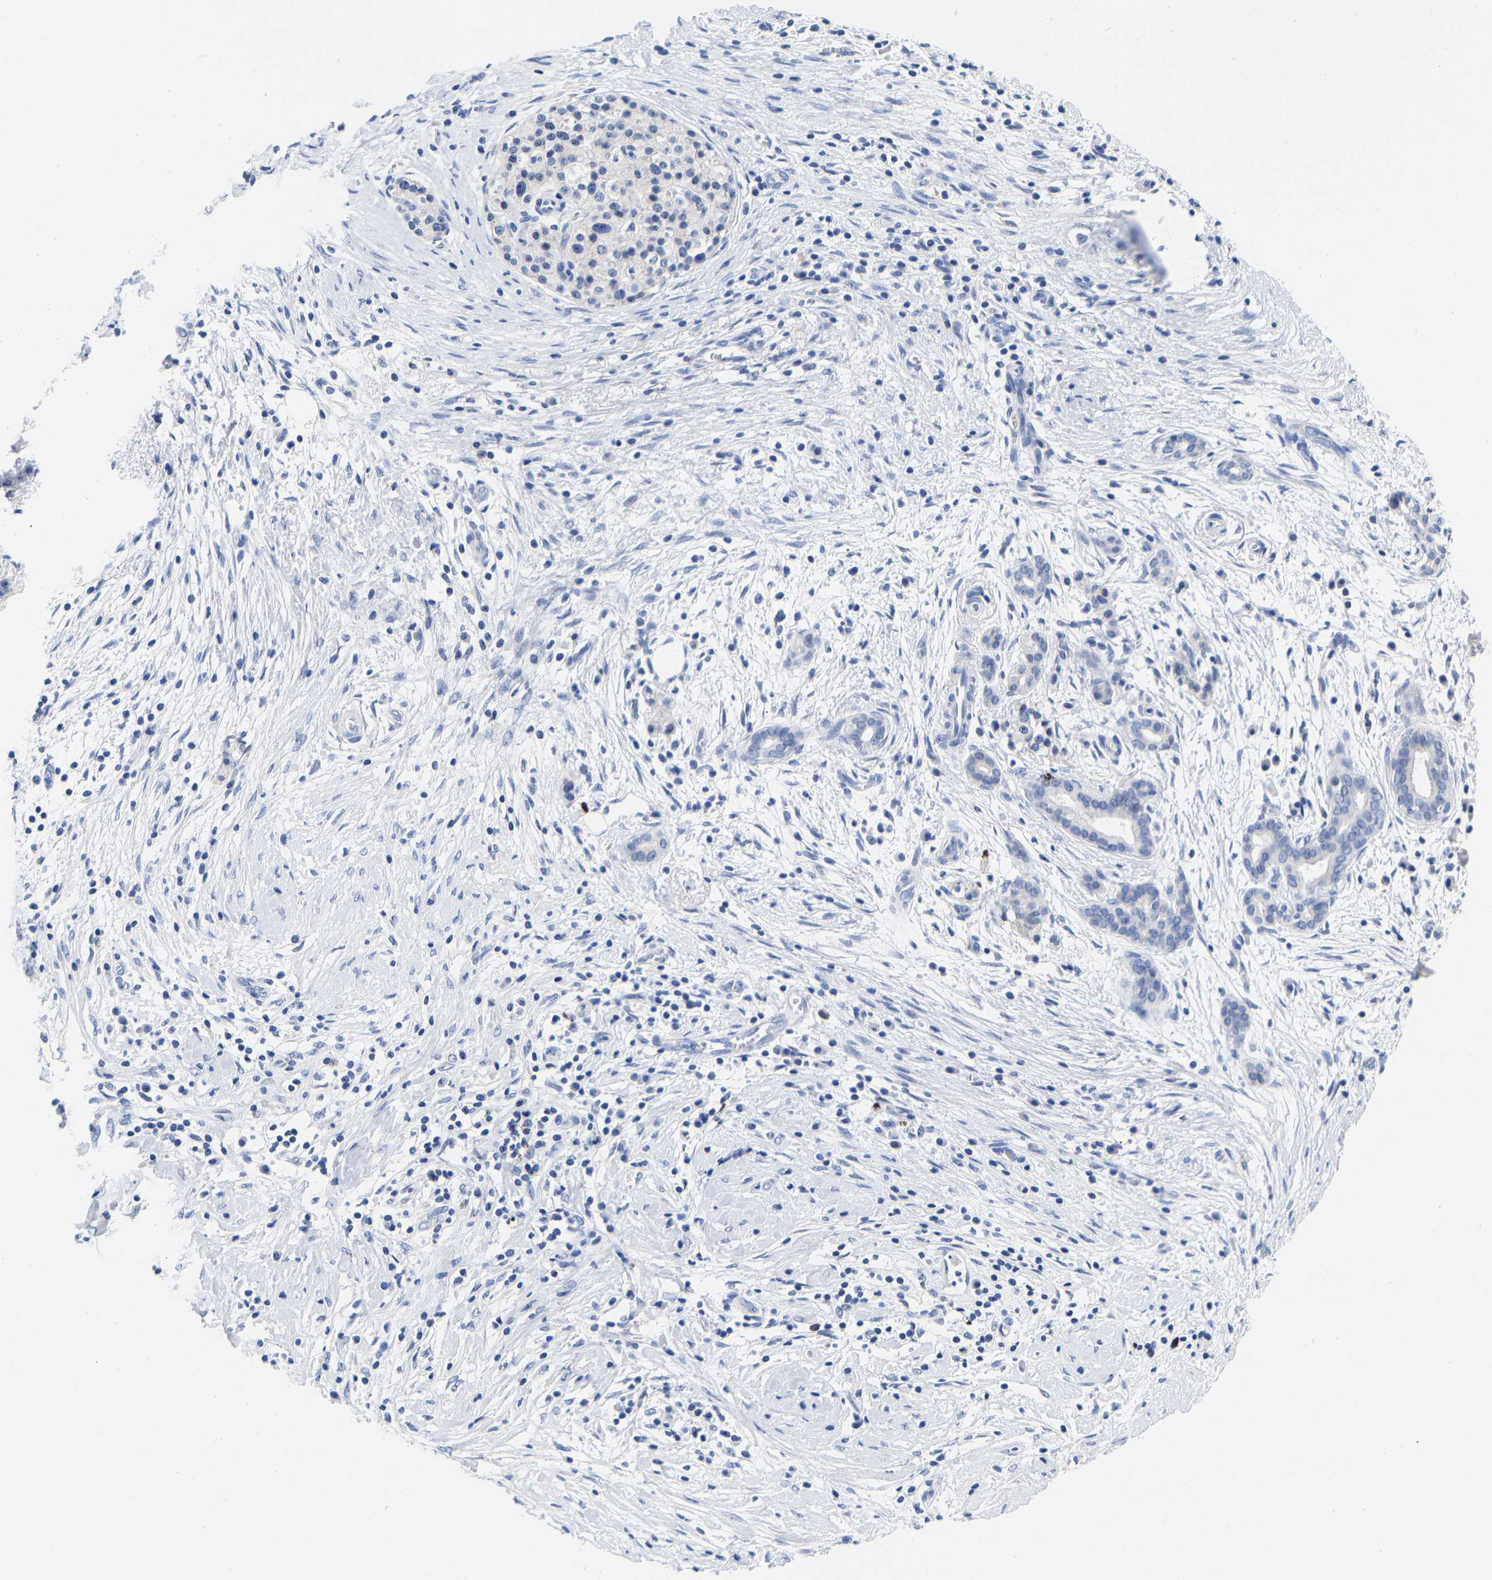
{"staining": {"intensity": "negative", "quantity": "none", "location": "none"}, "tissue": "pancreatic cancer", "cell_type": "Tumor cells", "image_type": "cancer", "snomed": [{"axis": "morphology", "description": "Adenocarcinoma, NOS"}, {"axis": "topography", "description": "Pancreas"}], "caption": "This is an IHC histopathology image of human pancreatic cancer (adenocarcinoma). There is no expression in tumor cells.", "gene": "GPA33", "patient": {"sex": "female", "age": 70}}